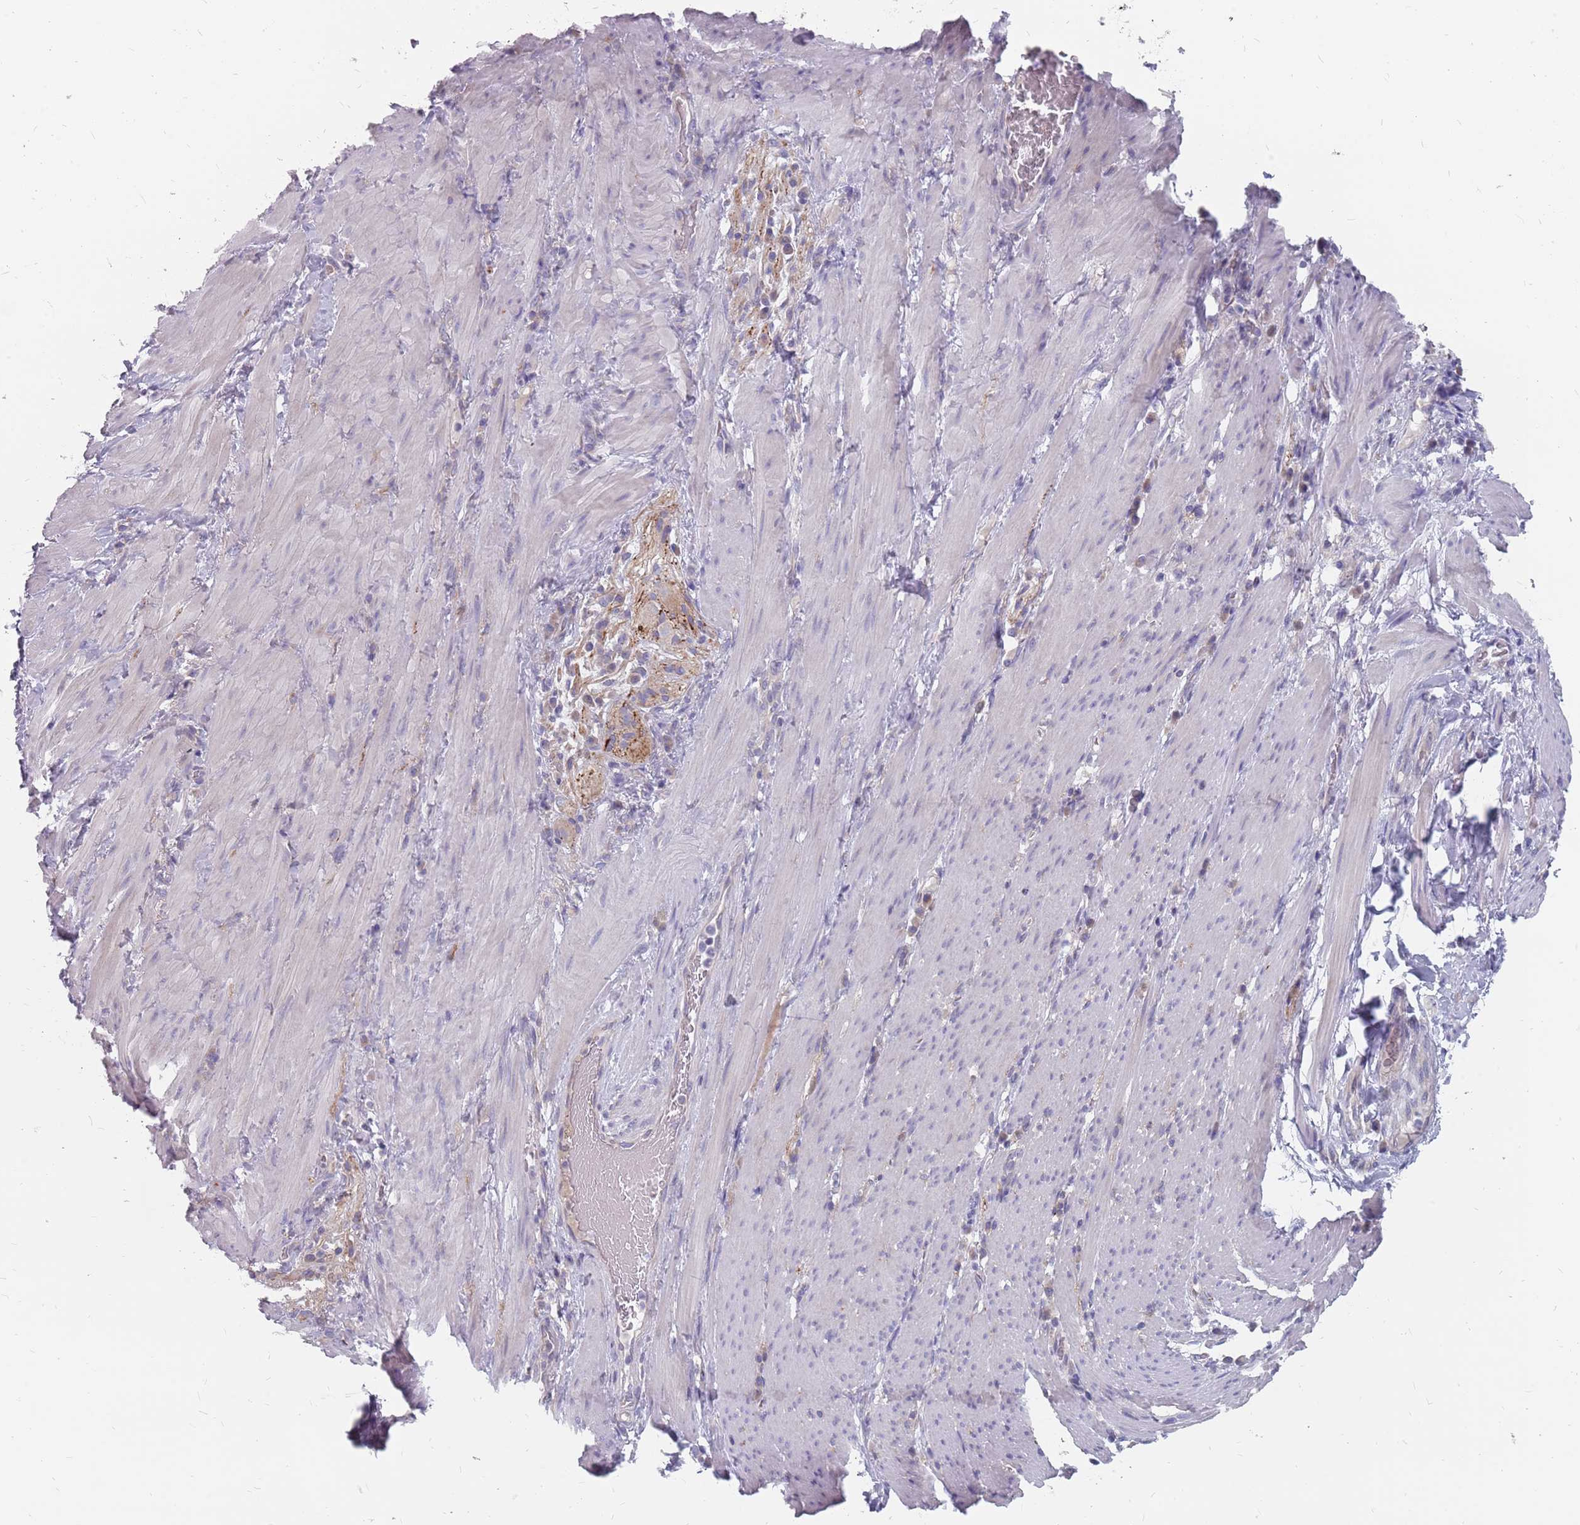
{"staining": {"intensity": "weak", "quantity": "<25%", "location": "cytoplasmic/membranous"}, "tissue": "stomach cancer", "cell_type": "Tumor cells", "image_type": "cancer", "snomed": [{"axis": "morphology", "description": "Normal tissue, NOS"}, {"axis": "morphology", "description": "Adenocarcinoma, NOS"}, {"axis": "topography", "description": "Stomach"}], "caption": "A high-resolution micrograph shows IHC staining of stomach cancer, which exhibits no significant staining in tumor cells.", "gene": "CMTR2", "patient": {"sex": "female", "age": 64}}